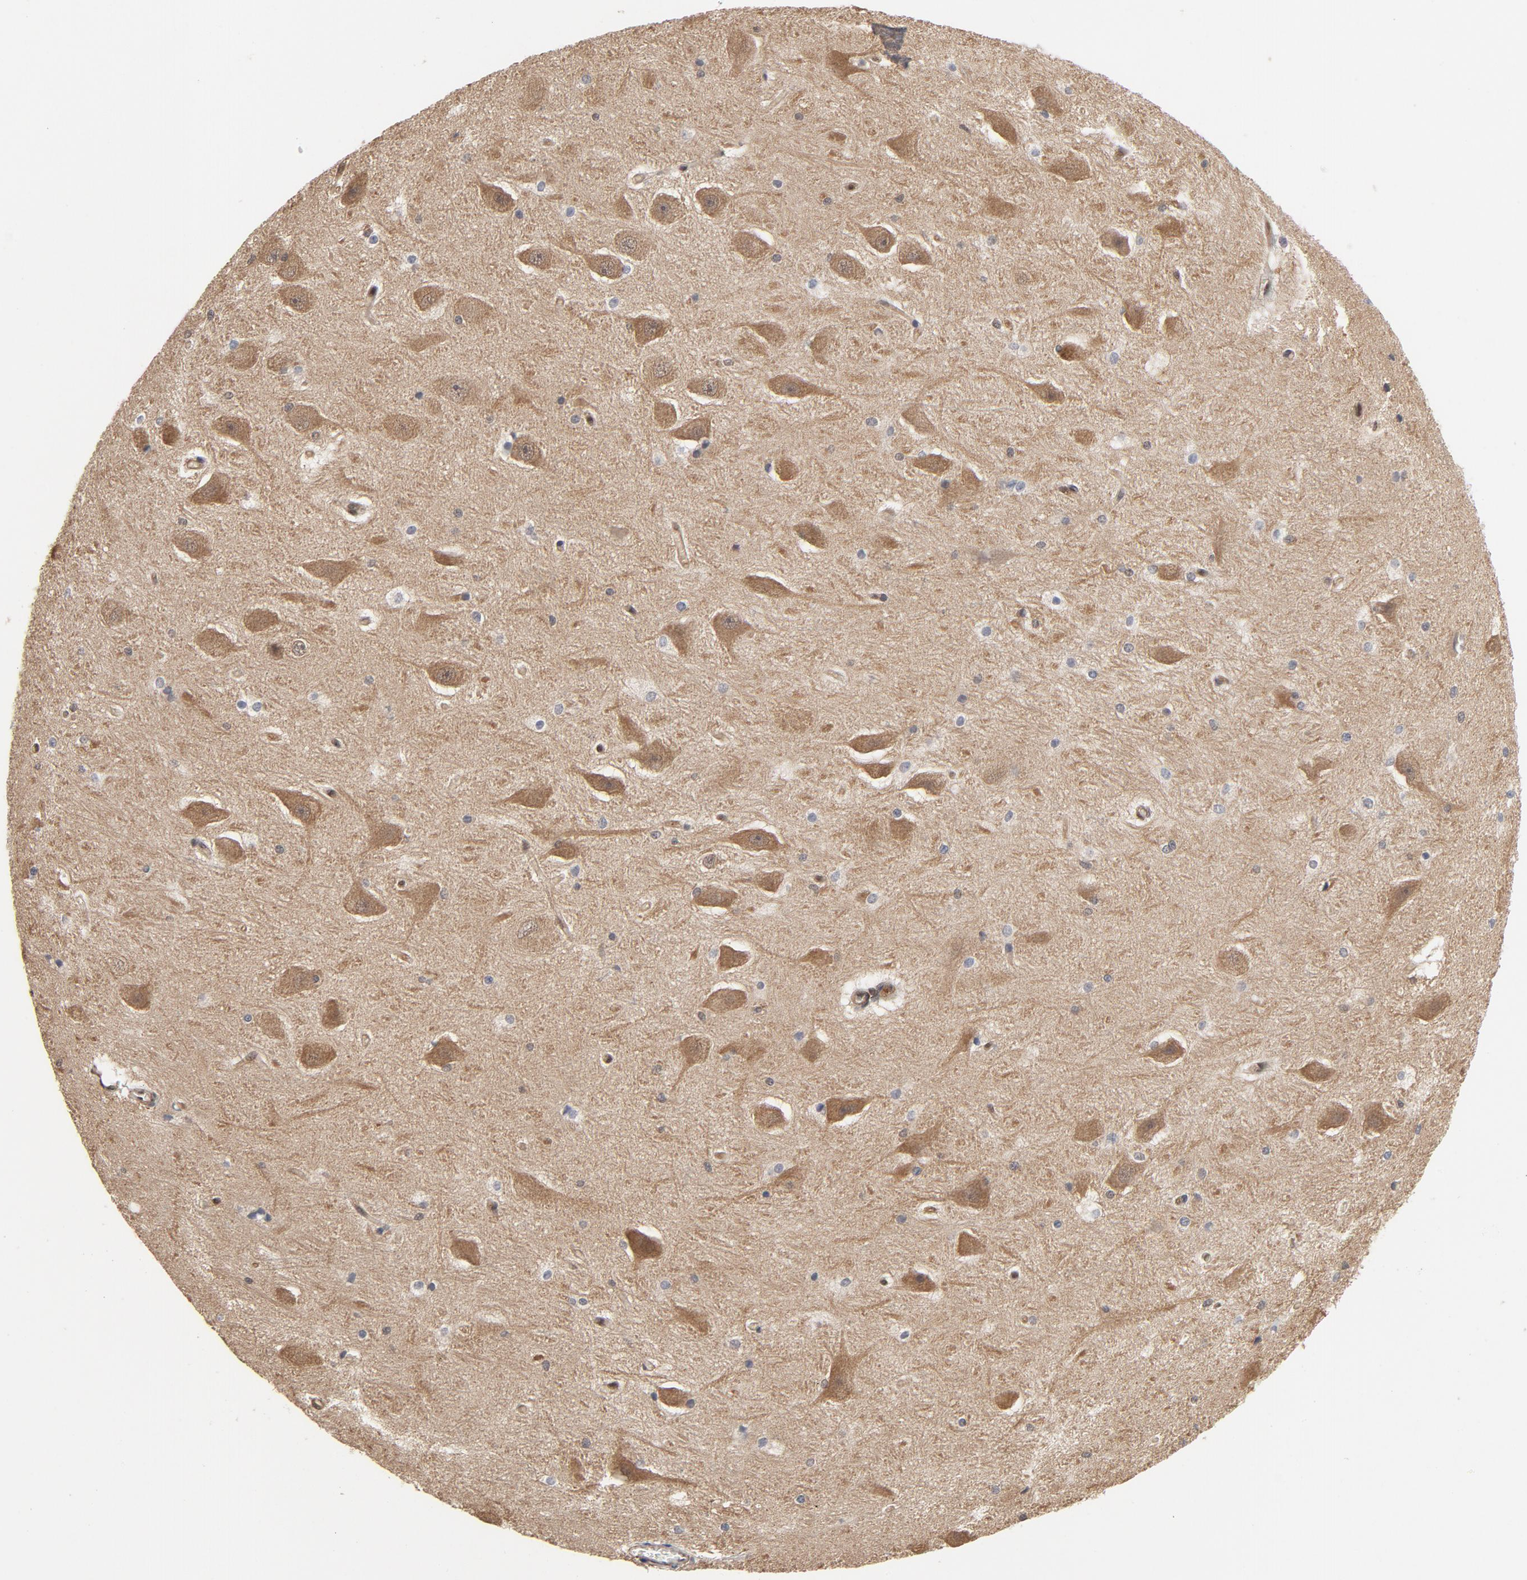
{"staining": {"intensity": "weak", "quantity": "25%-75%", "location": "nuclear"}, "tissue": "hippocampus", "cell_type": "Glial cells", "image_type": "normal", "snomed": [{"axis": "morphology", "description": "Normal tissue, NOS"}, {"axis": "topography", "description": "Hippocampus"}], "caption": "Hippocampus stained with DAB (3,3'-diaminobenzidine) IHC demonstrates low levels of weak nuclear expression in about 25%-75% of glial cells.", "gene": "CDC37", "patient": {"sex": "female", "age": 19}}